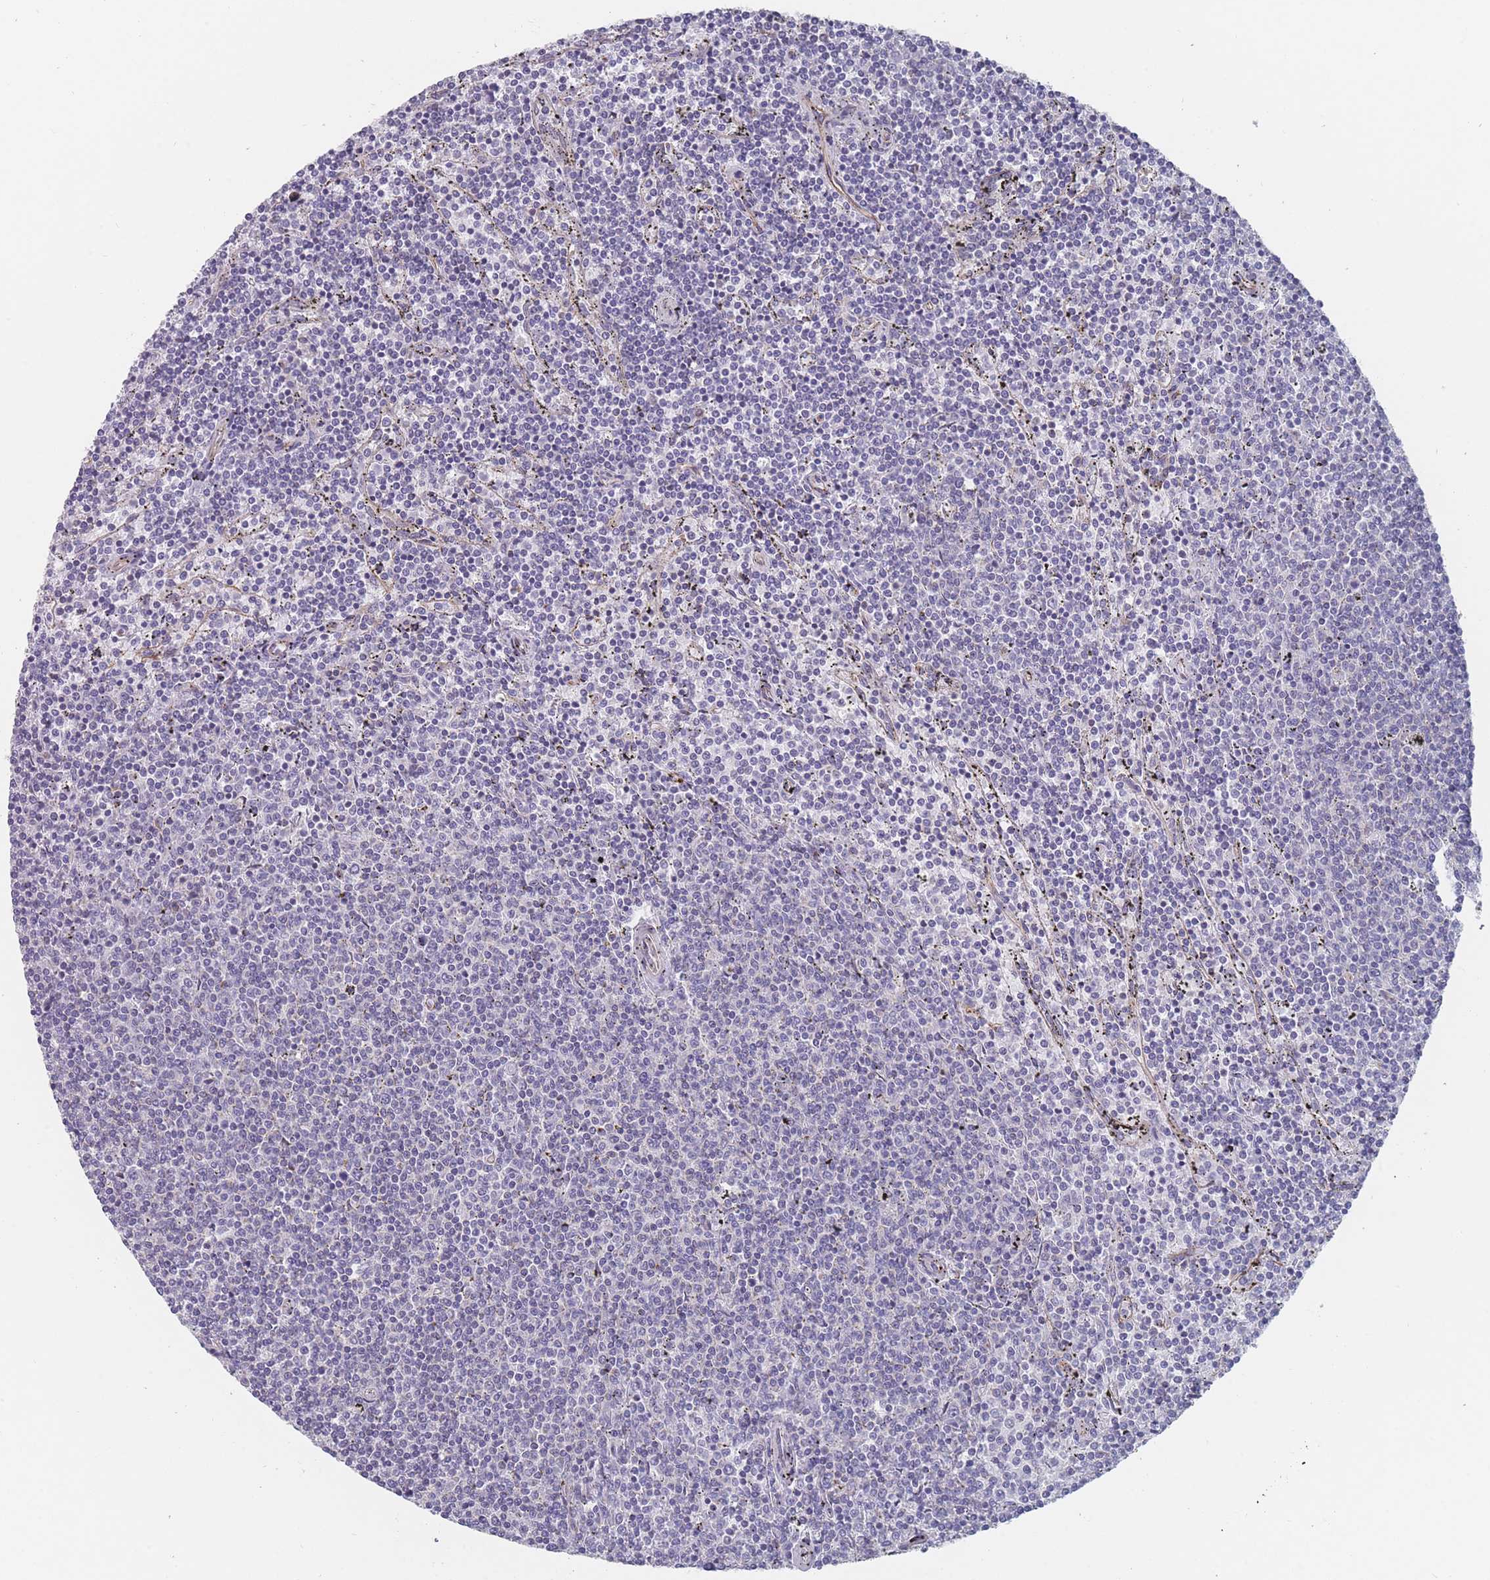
{"staining": {"intensity": "negative", "quantity": "none", "location": "none"}, "tissue": "lymphoma", "cell_type": "Tumor cells", "image_type": "cancer", "snomed": [{"axis": "morphology", "description": "Malignant lymphoma, non-Hodgkin's type, Low grade"}, {"axis": "topography", "description": "Spleen"}], "caption": "DAB (3,3'-diaminobenzidine) immunohistochemical staining of human malignant lymphoma, non-Hodgkin's type (low-grade) displays no significant positivity in tumor cells.", "gene": "SLC1A6", "patient": {"sex": "female", "age": 50}}